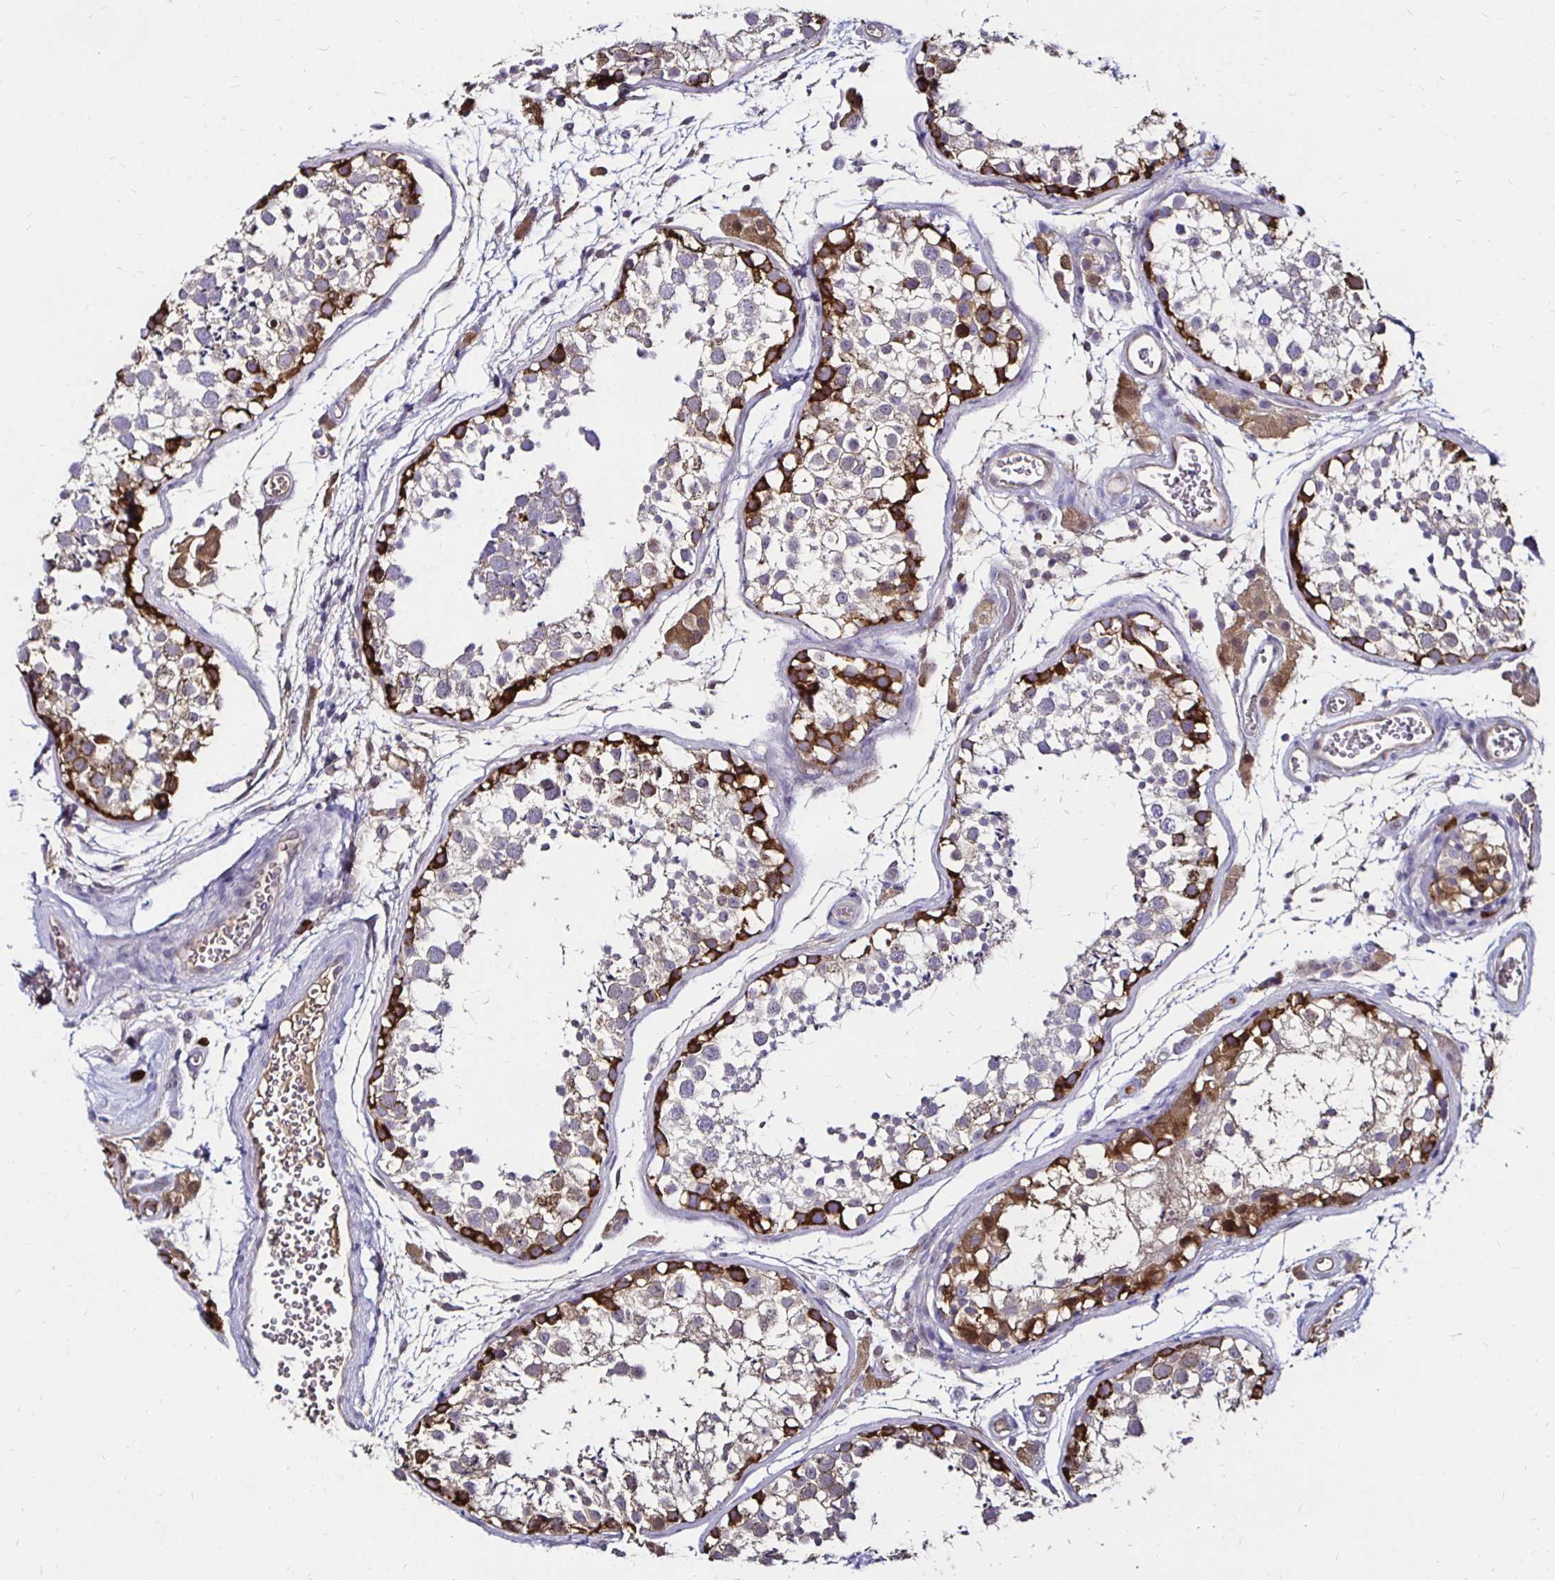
{"staining": {"intensity": "strong", "quantity": "<25%", "location": "cytoplasmic/membranous"}, "tissue": "testis", "cell_type": "Cells in seminiferous ducts", "image_type": "normal", "snomed": [{"axis": "morphology", "description": "Normal tissue, NOS"}, {"axis": "morphology", "description": "Seminoma, NOS"}, {"axis": "topography", "description": "Testis"}], "caption": "Protein analysis of normal testis shows strong cytoplasmic/membranous positivity in approximately <25% of cells in seminiferous ducts. (brown staining indicates protein expression, while blue staining denotes nuclei).", "gene": "TXN", "patient": {"sex": "male", "age": 29}}